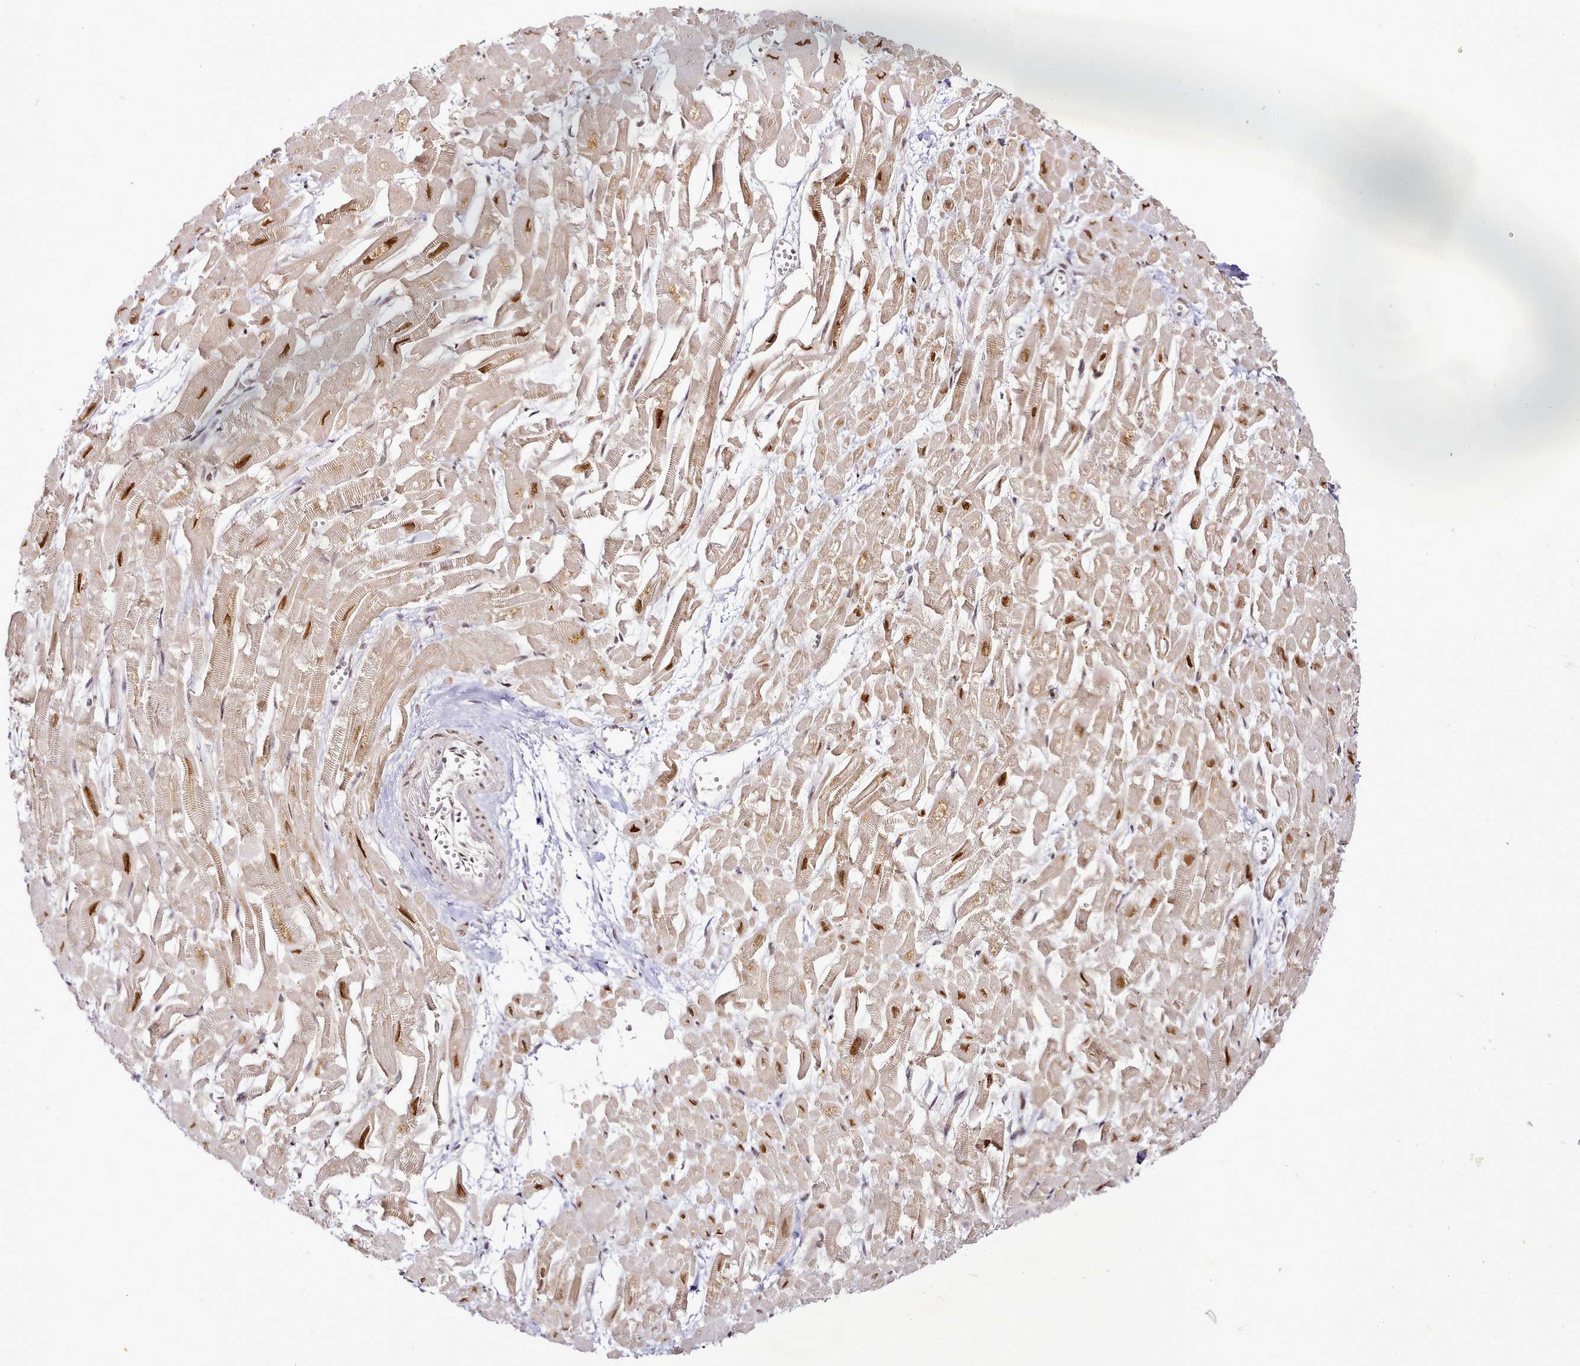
{"staining": {"intensity": "moderate", "quantity": ">75%", "location": "cytoplasmic/membranous,nuclear"}, "tissue": "heart muscle", "cell_type": "Cardiomyocytes", "image_type": "normal", "snomed": [{"axis": "morphology", "description": "Normal tissue, NOS"}, {"axis": "topography", "description": "Heart"}], "caption": "Cardiomyocytes display moderate cytoplasmic/membranous,nuclear staining in approximately >75% of cells in unremarkable heart muscle.", "gene": "SYT15B", "patient": {"sex": "male", "age": 54}}